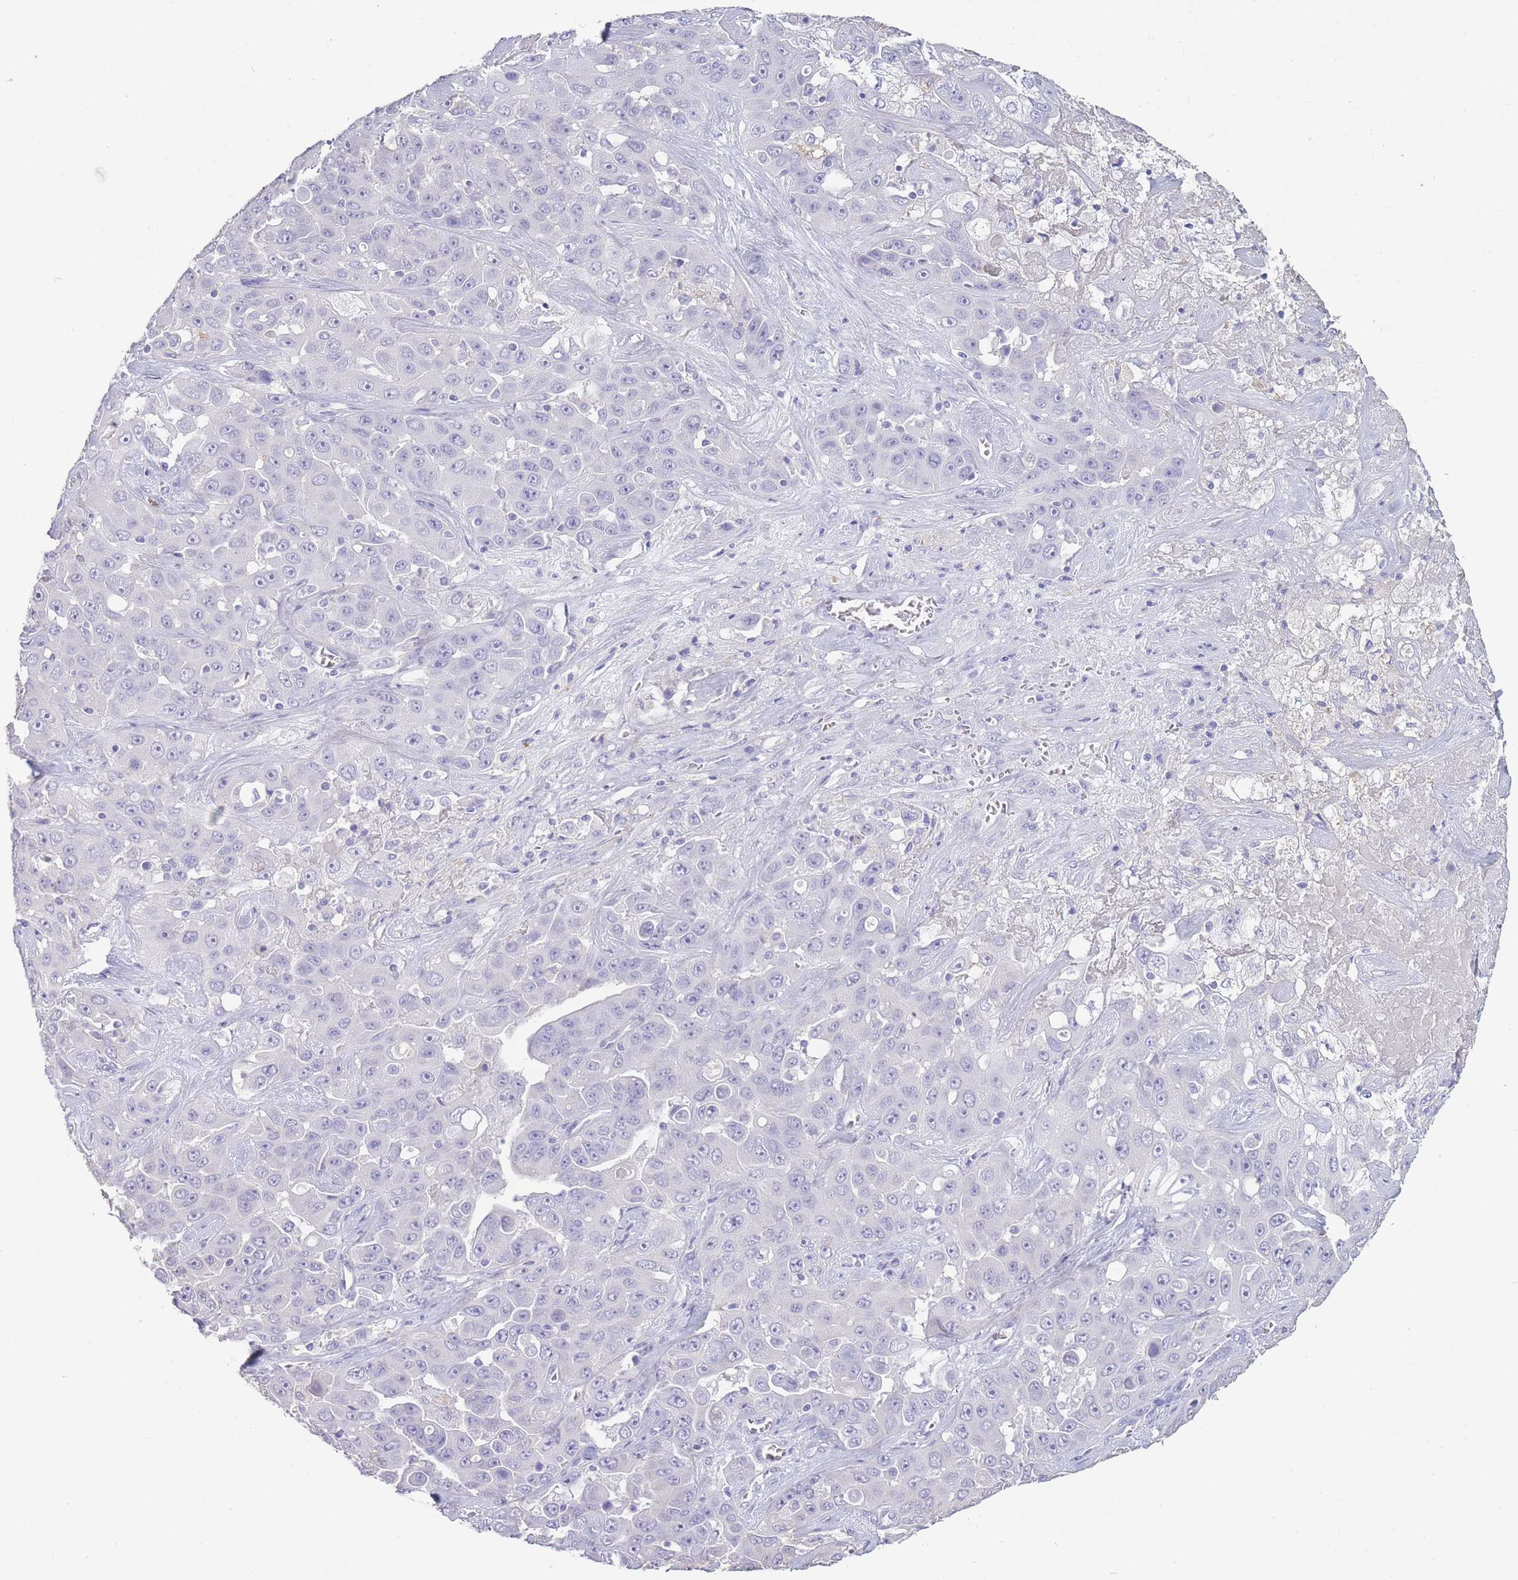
{"staining": {"intensity": "negative", "quantity": "none", "location": "none"}, "tissue": "liver cancer", "cell_type": "Tumor cells", "image_type": "cancer", "snomed": [{"axis": "morphology", "description": "Cholangiocarcinoma"}, {"axis": "topography", "description": "Liver"}], "caption": "Cholangiocarcinoma (liver) was stained to show a protein in brown. There is no significant staining in tumor cells.", "gene": "CD37", "patient": {"sex": "female", "age": 52}}